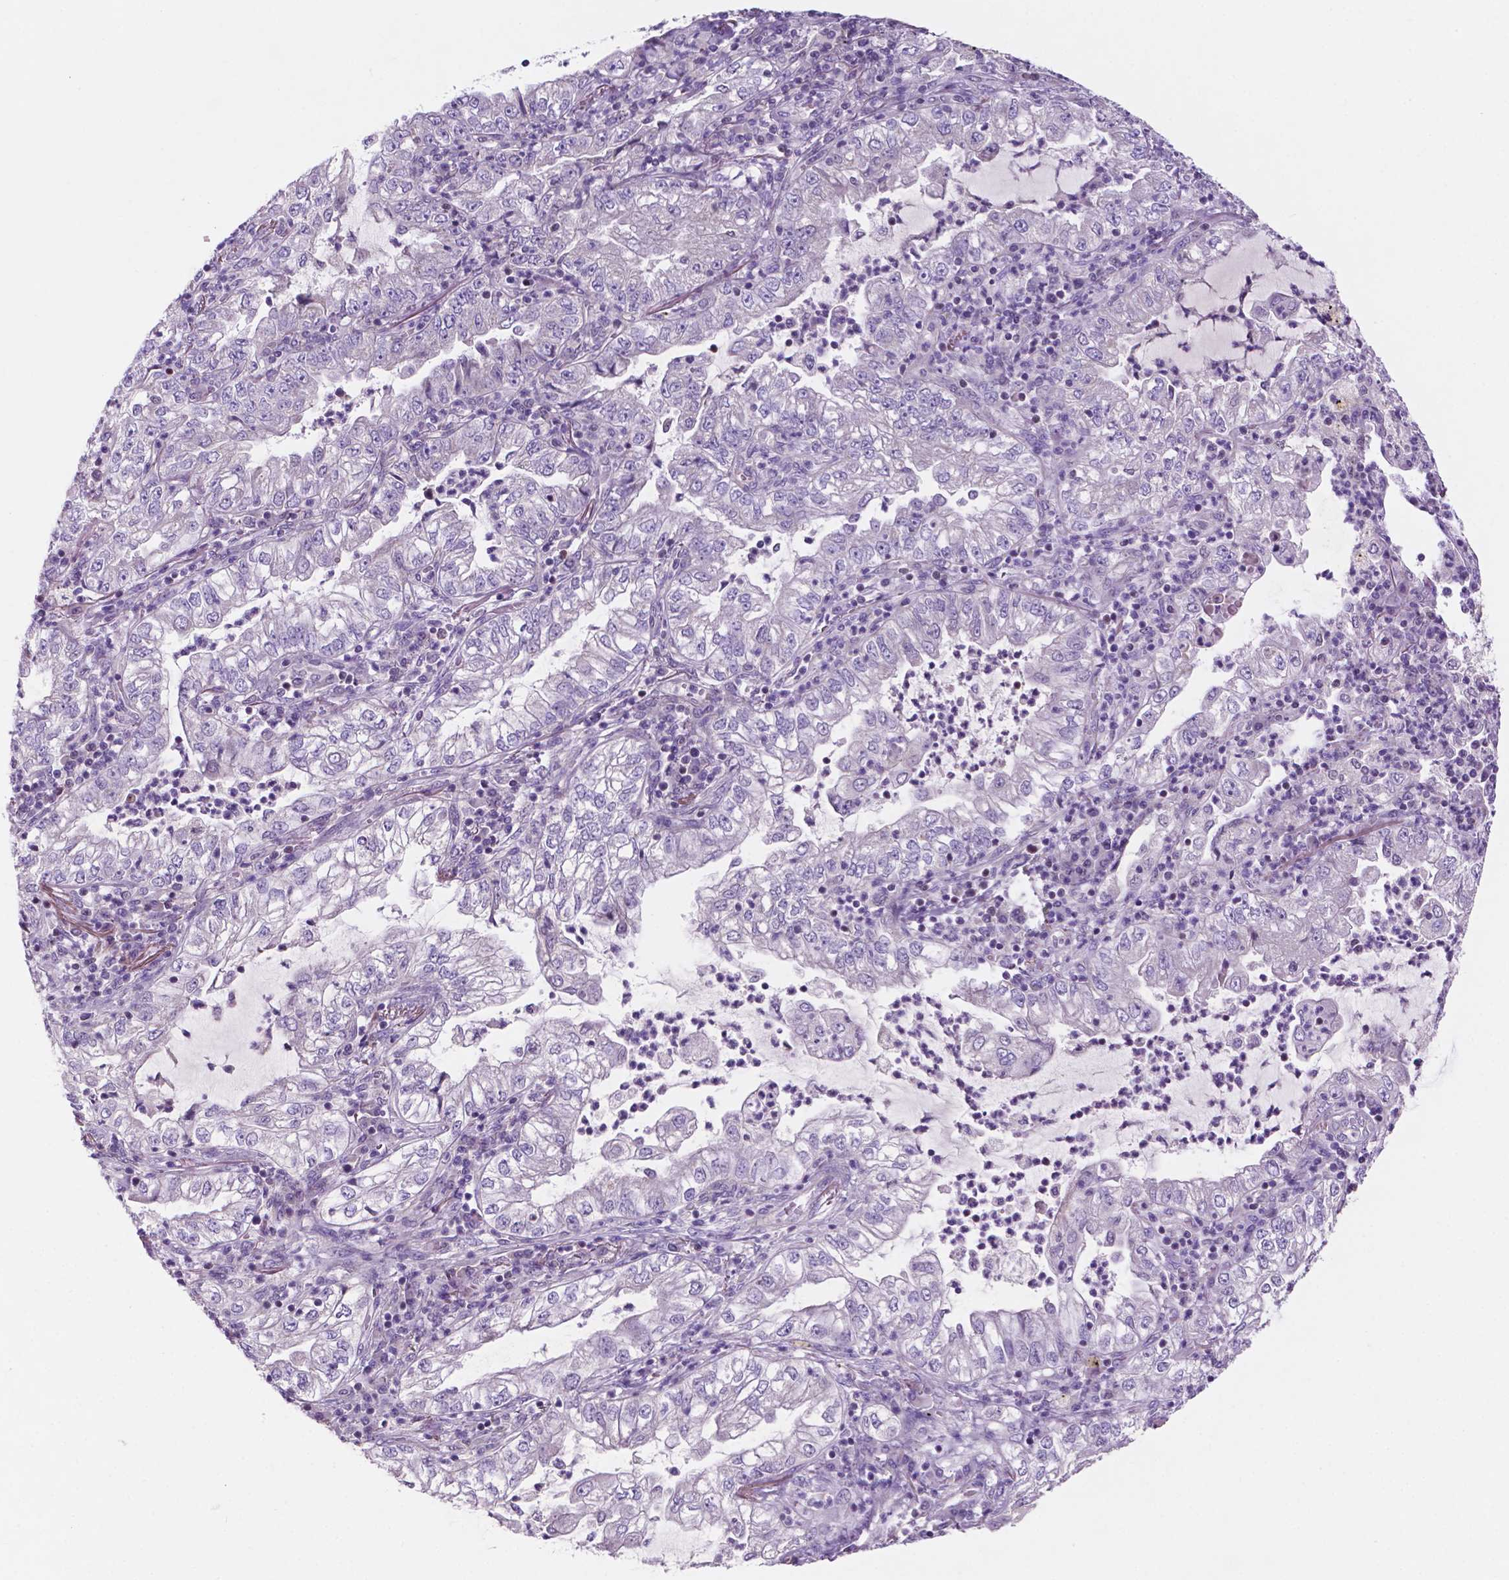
{"staining": {"intensity": "negative", "quantity": "none", "location": "none"}, "tissue": "lung cancer", "cell_type": "Tumor cells", "image_type": "cancer", "snomed": [{"axis": "morphology", "description": "Adenocarcinoma, NOS"}, {"axis": "topography", "description": "Lung"}], "caption": "Protein analysis of lung cancer (adenocarcinoma) displays no significant positivity in tumor cells. (DAB (3,3'-diaminobenzidine) immunohistochemistry (IHC), high magnification).", "gene": "FAM50B", "patient": {"sex": "female", "age": 73}}